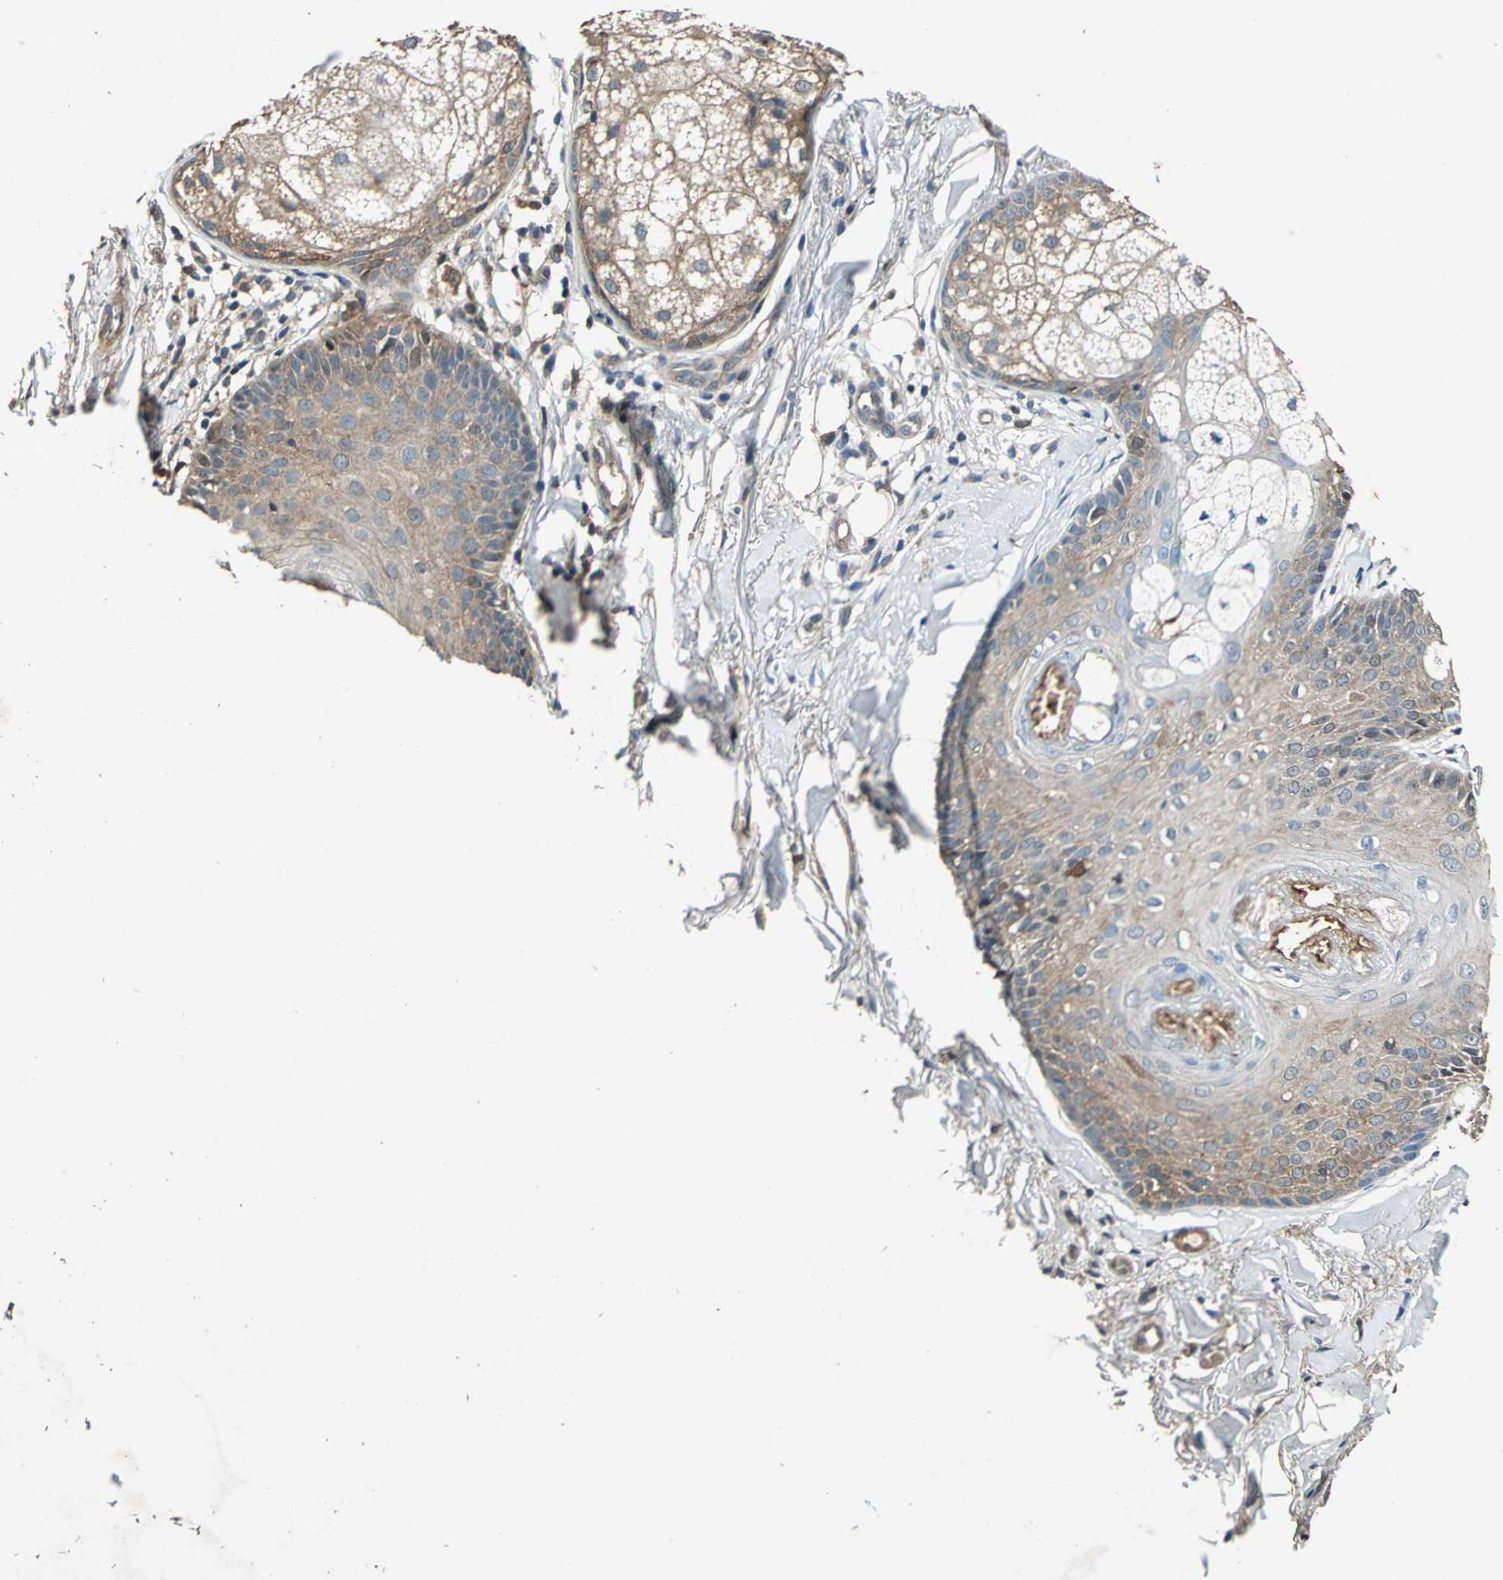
{"staining": {"intensity": "moderate", "quantity": ">75%", "location": "cytoplasmic/membranous"}, "tissue": "skin cancer", "cell_type": "Tumor cells", "image_type": "cancer", "snomed": [{"axis": "morphology", "description": "Normal tissue, NOS"}, {"axis": "morphology", "description": "Basal cell carcinoma"}, {"axis": "topography", "description": "Skin"}], "caption": "This micrograph reveals IHC staining of human skin cancer, with medium moderate cytoplasmic/membranous staining in about >75% of tumor cells.", "gene": "RRM2B", "patient": {"sex": "female", "age": 69}}